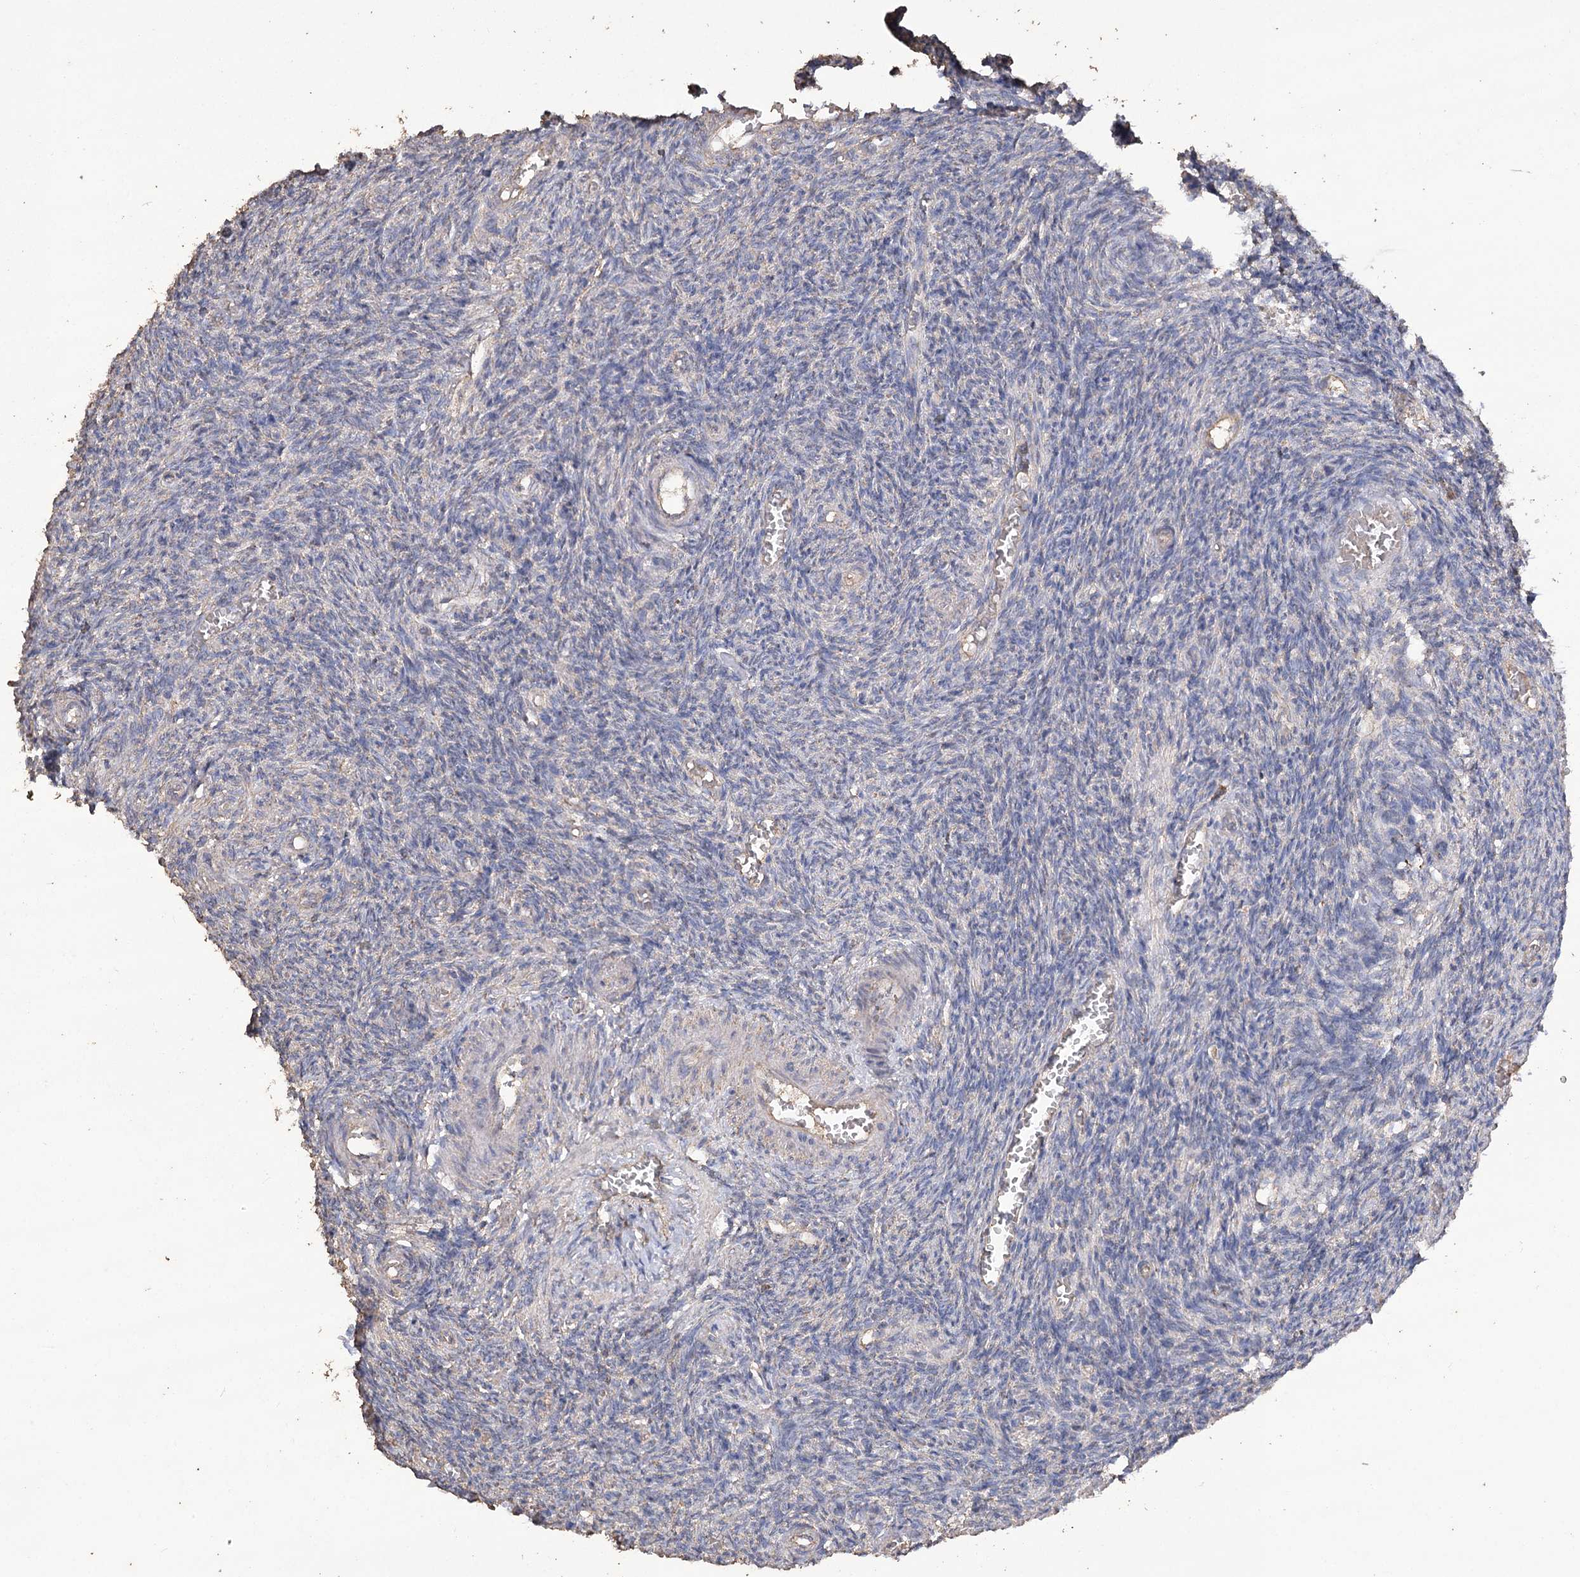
{"staining": {"intensity": "negative", "quantity": "none", "location": "none"}, "tissue": "ovary", "cell_type": "Ovarian stroma cells", "image_type": "normal", "snomed": [{"axis": "morphology", "description": "Normal tissue, NOS"}, {"axis": "topography", "description": "Ovary"}], "caption": "Ovary stained for a protein using immunohistochemistry shows no positivity ovarian stroma cells.", "gene": "IREB2", "patient": {"sex": "female", "age": 27}}